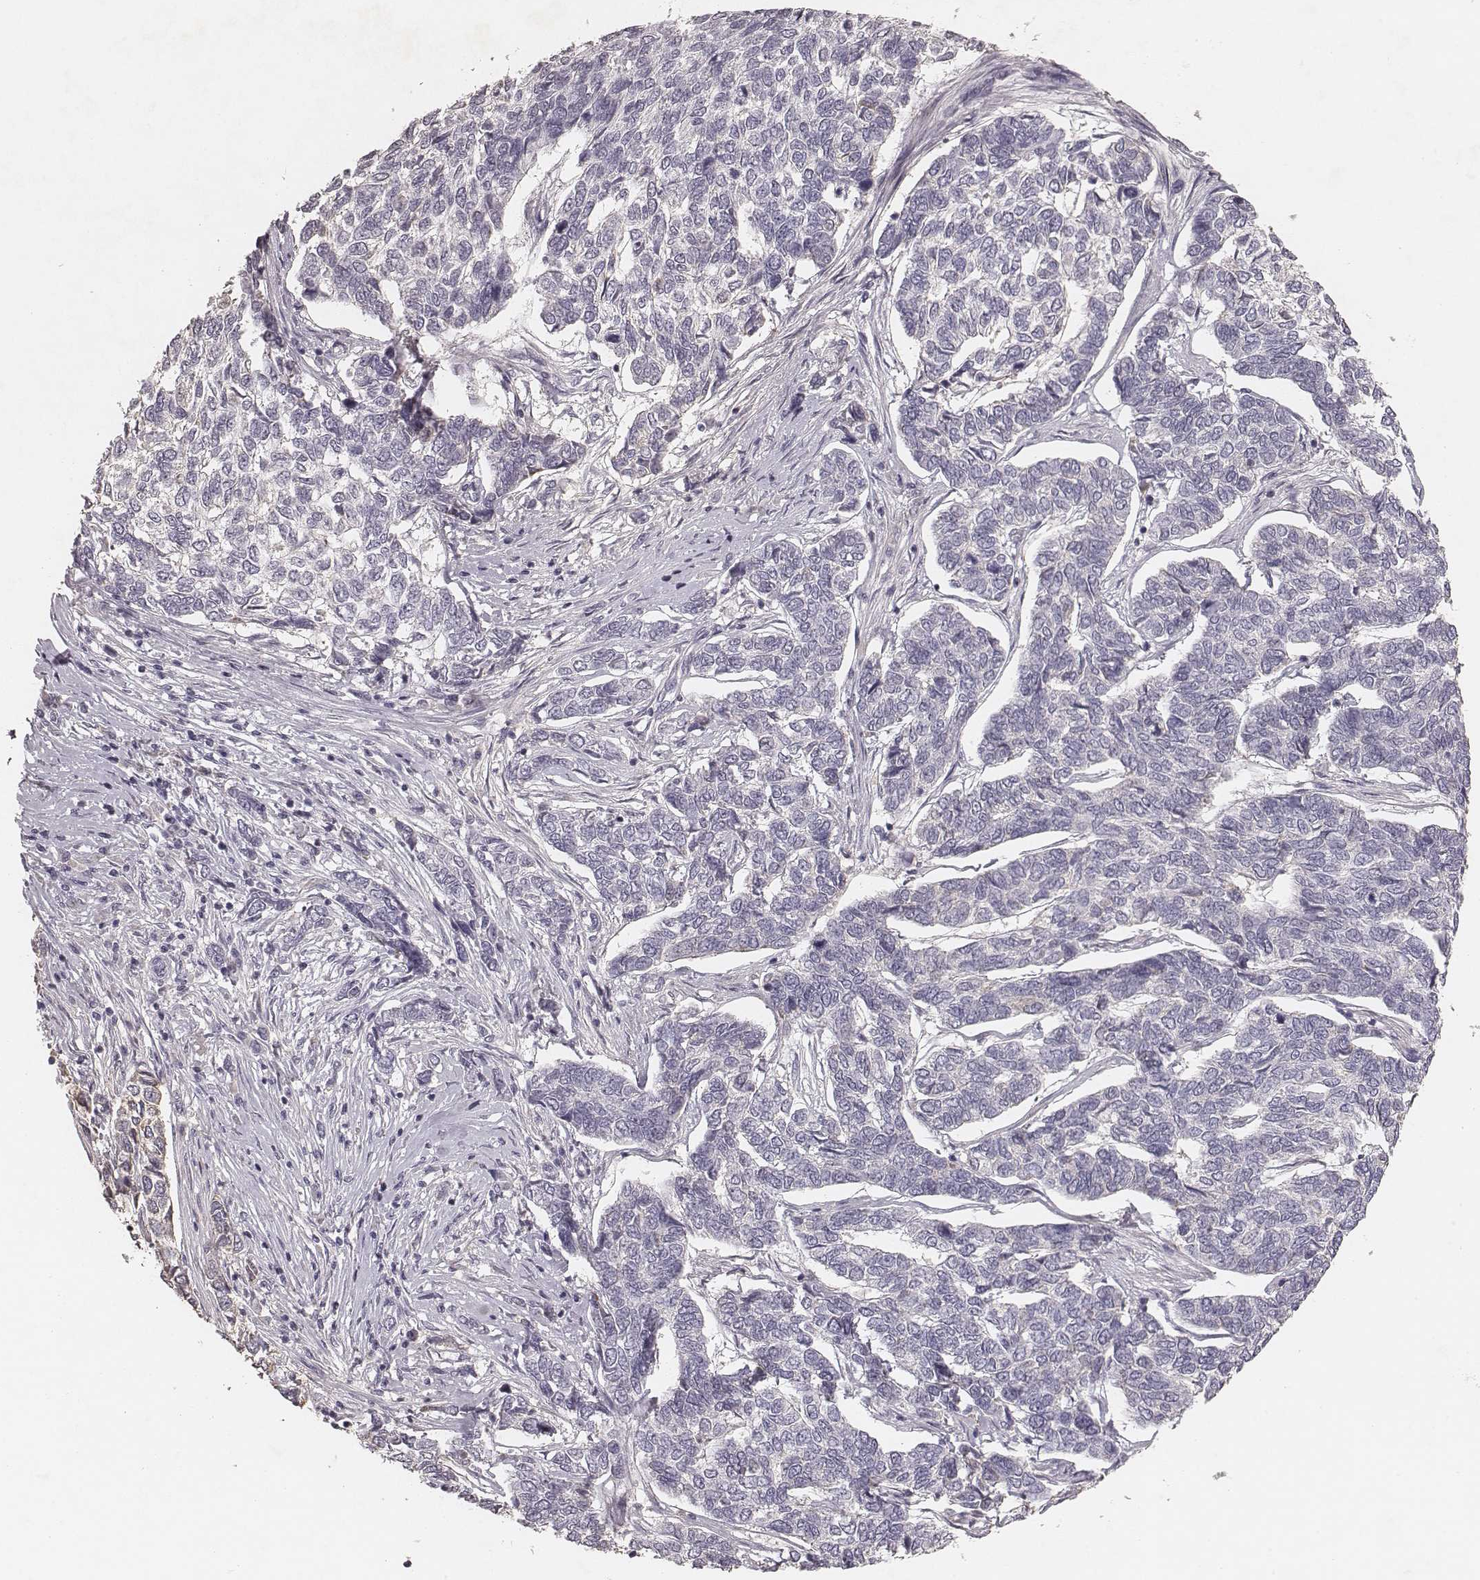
{"staining": {"intensity": "negative", "quantity": "none", "location": "none"}, "tissue": "skin cancer", "cell_type": "Tumor cells", "image_type": "cancer", "snomed": [{"axis": "morphology", "description": "Basal cell carcinoma"}, {"axis": "topography", "description": "Skin"}], "caption": "Immunohistochemistry (IHC) photomicrograph of skin cancer stained for a protein (brown), which demonstrates no expression in tumor cells.", "gene": "MADCAM1", "patient": {"sex": "female", "age": 65}}